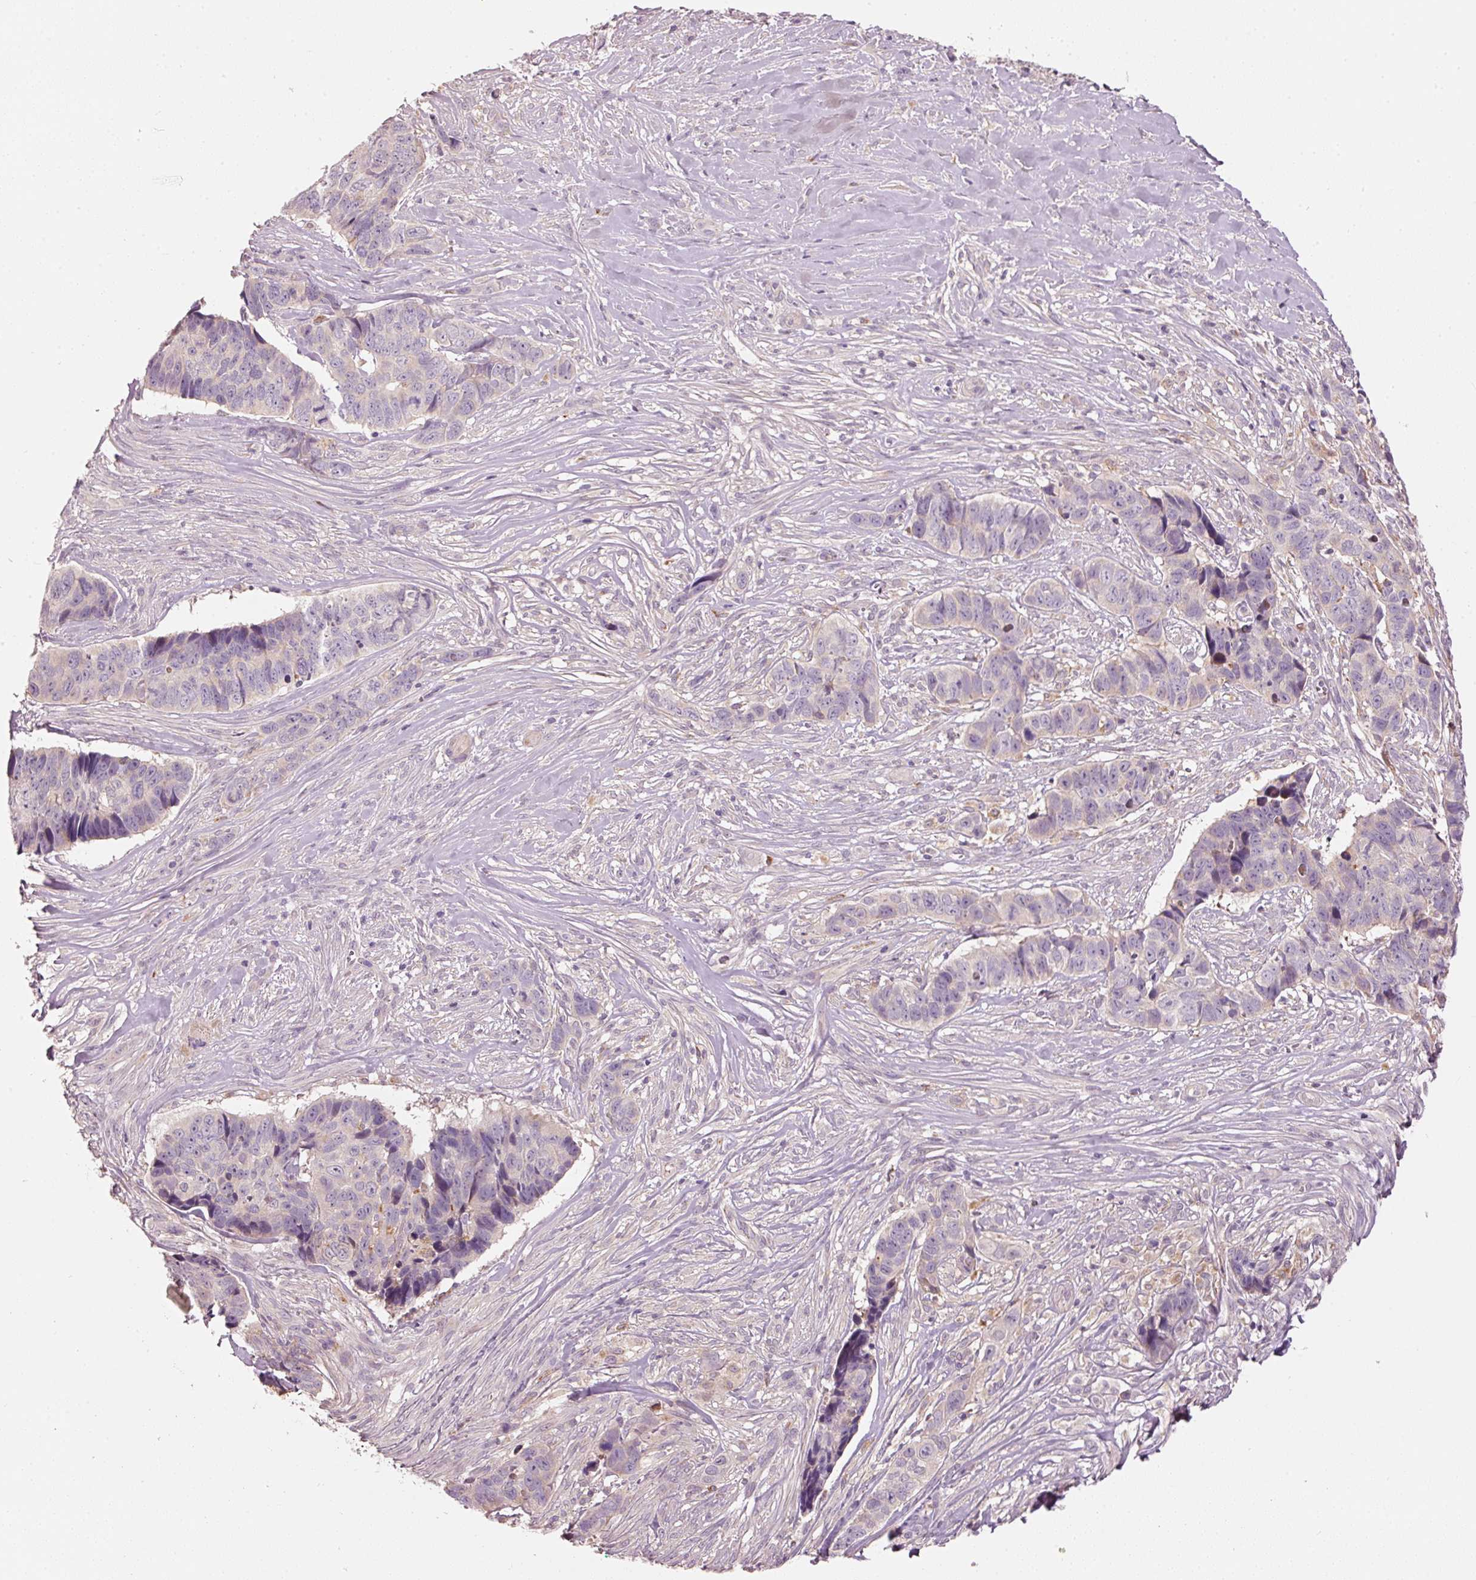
{"staining": {"intensity": "weak", "quantity": "<25%", "location": "cytoplasmic/membranous"}, "tissue": "skin cancer", "cell_type": "Tumor cells", "image_type": "cancer", "snomed": [{"axis": "morphology", "description": "Basal cell carcinoma"}, {"axis": "topography", "description": "Skin"}], "caption": "DAB (3,3'-diaminobenzidine) immunohistochemical staining of human basal cell carcinoma (skin) exhibits no significant positivity in tumor cells.", "gene": "KLHL21", "patient": {"sex": "female", "age": 82}}